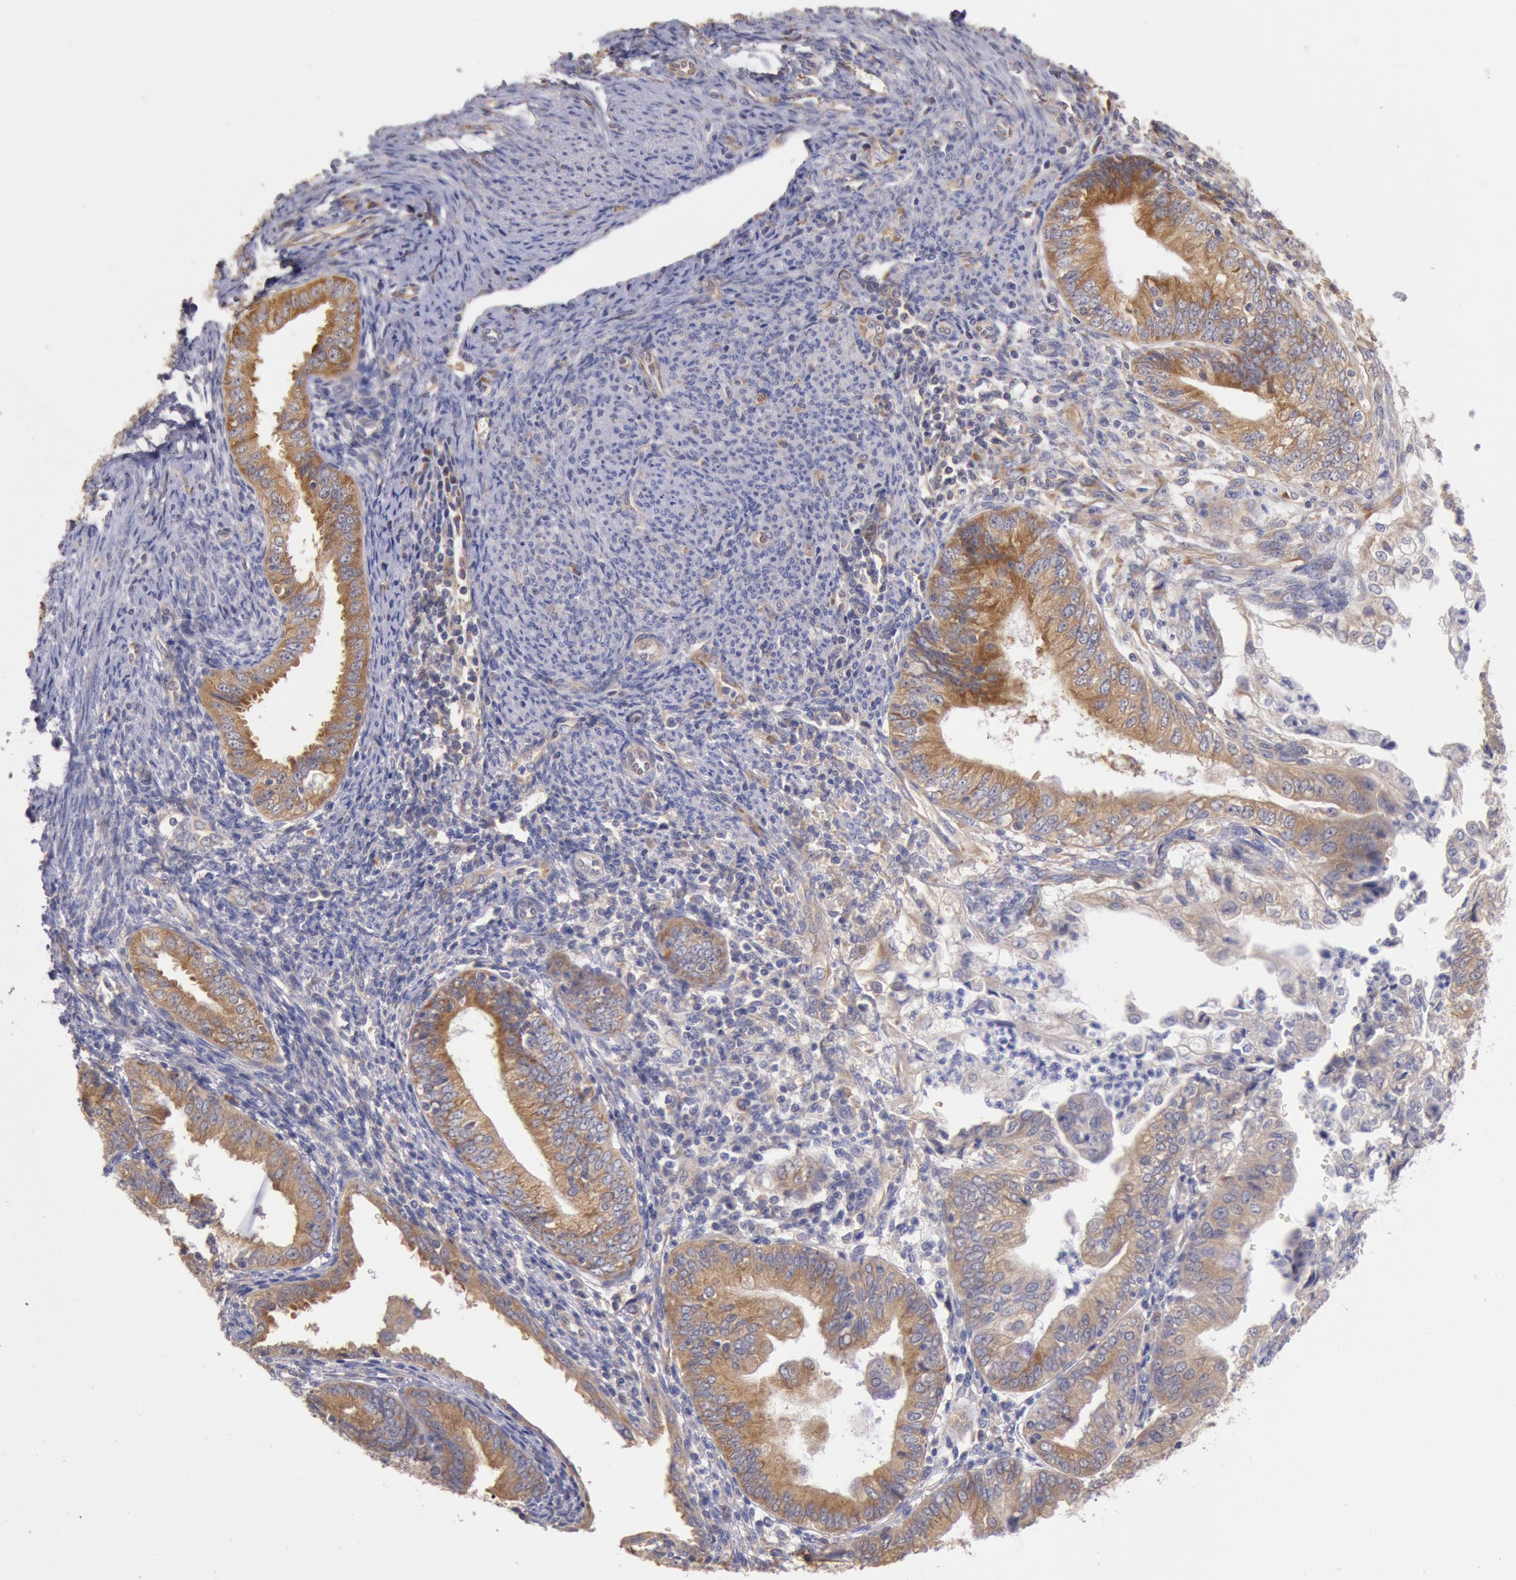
{"staining": {"intensity": "moderate", "quantity": ">75%", "location": "cytoplasmic/membranous"}, "tissue": "endometrial cancer", "cell_type": "Tumor cells", "image_type": "cancer", "snomed": [{"axis": "morphology", "description": "Adenocarcinoma, NOS"}, {"axis": "topography", "description": "Endometrium"}], "caption": "This image reveals endometrial cancer stained with IHC to label a protein in brown. The cytoplasmic/membranous of tumor cells show moderate positivity for the protein. Nuclei are counter-stained blue.", "gene": "DRG1", "patient": {"sex": "female", "age": 55}}